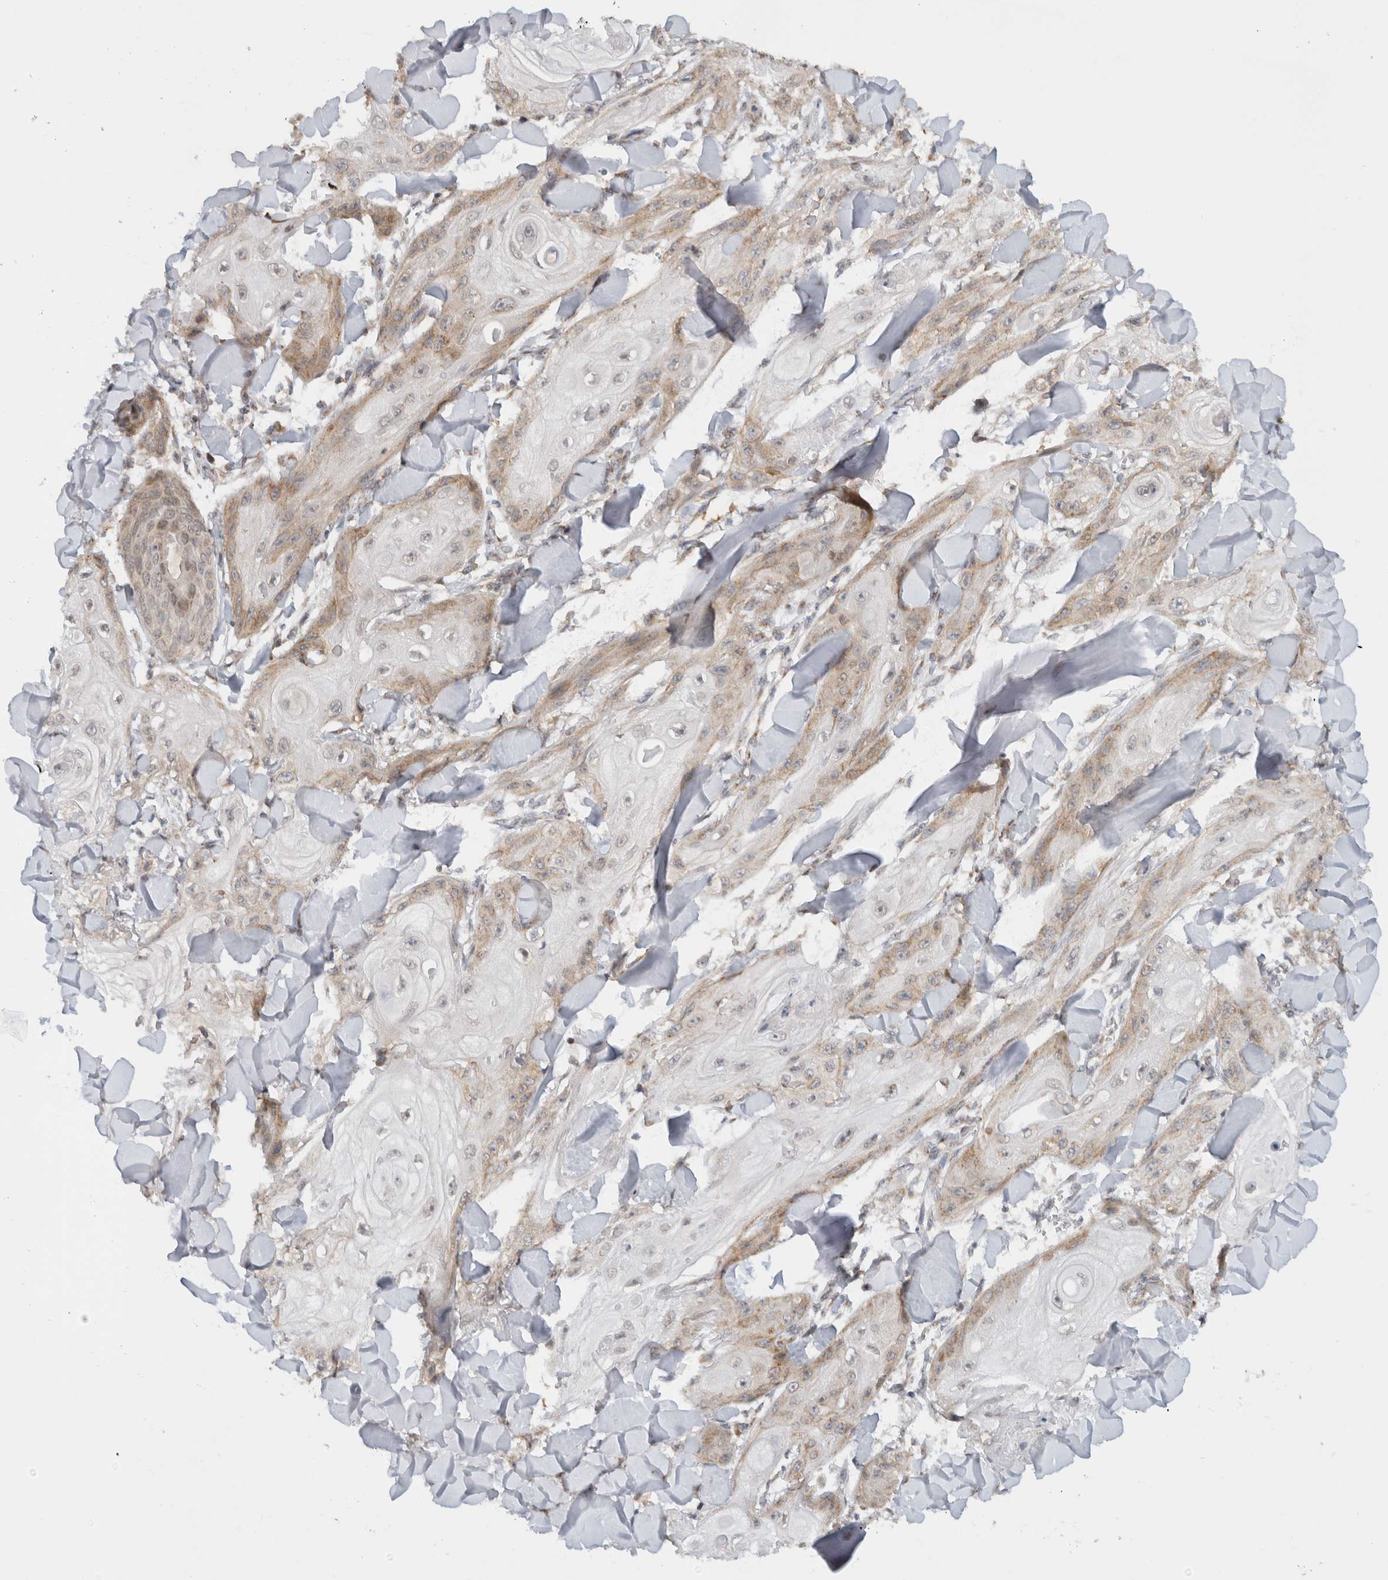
{"staining": {"intensity": "weak", "quantity": "25%-75%", "location": "cytoplasmic/membranous"}, "tissue": "skin cancer", "cell_type": "Tumor cells", "image_type": "cancer", "snomed": [{"axis": "morphology", "description": "Squamous cell carcinoma, NOS"}, {"axis": "topography", "description": "Skin"}], "caption": "Human skin squamous cell carcinoma stained with a protein marker demonstrates weak staining in tumor cells.", "gene": "CMC2", "patient": {"sex": "male", "age": 74}}